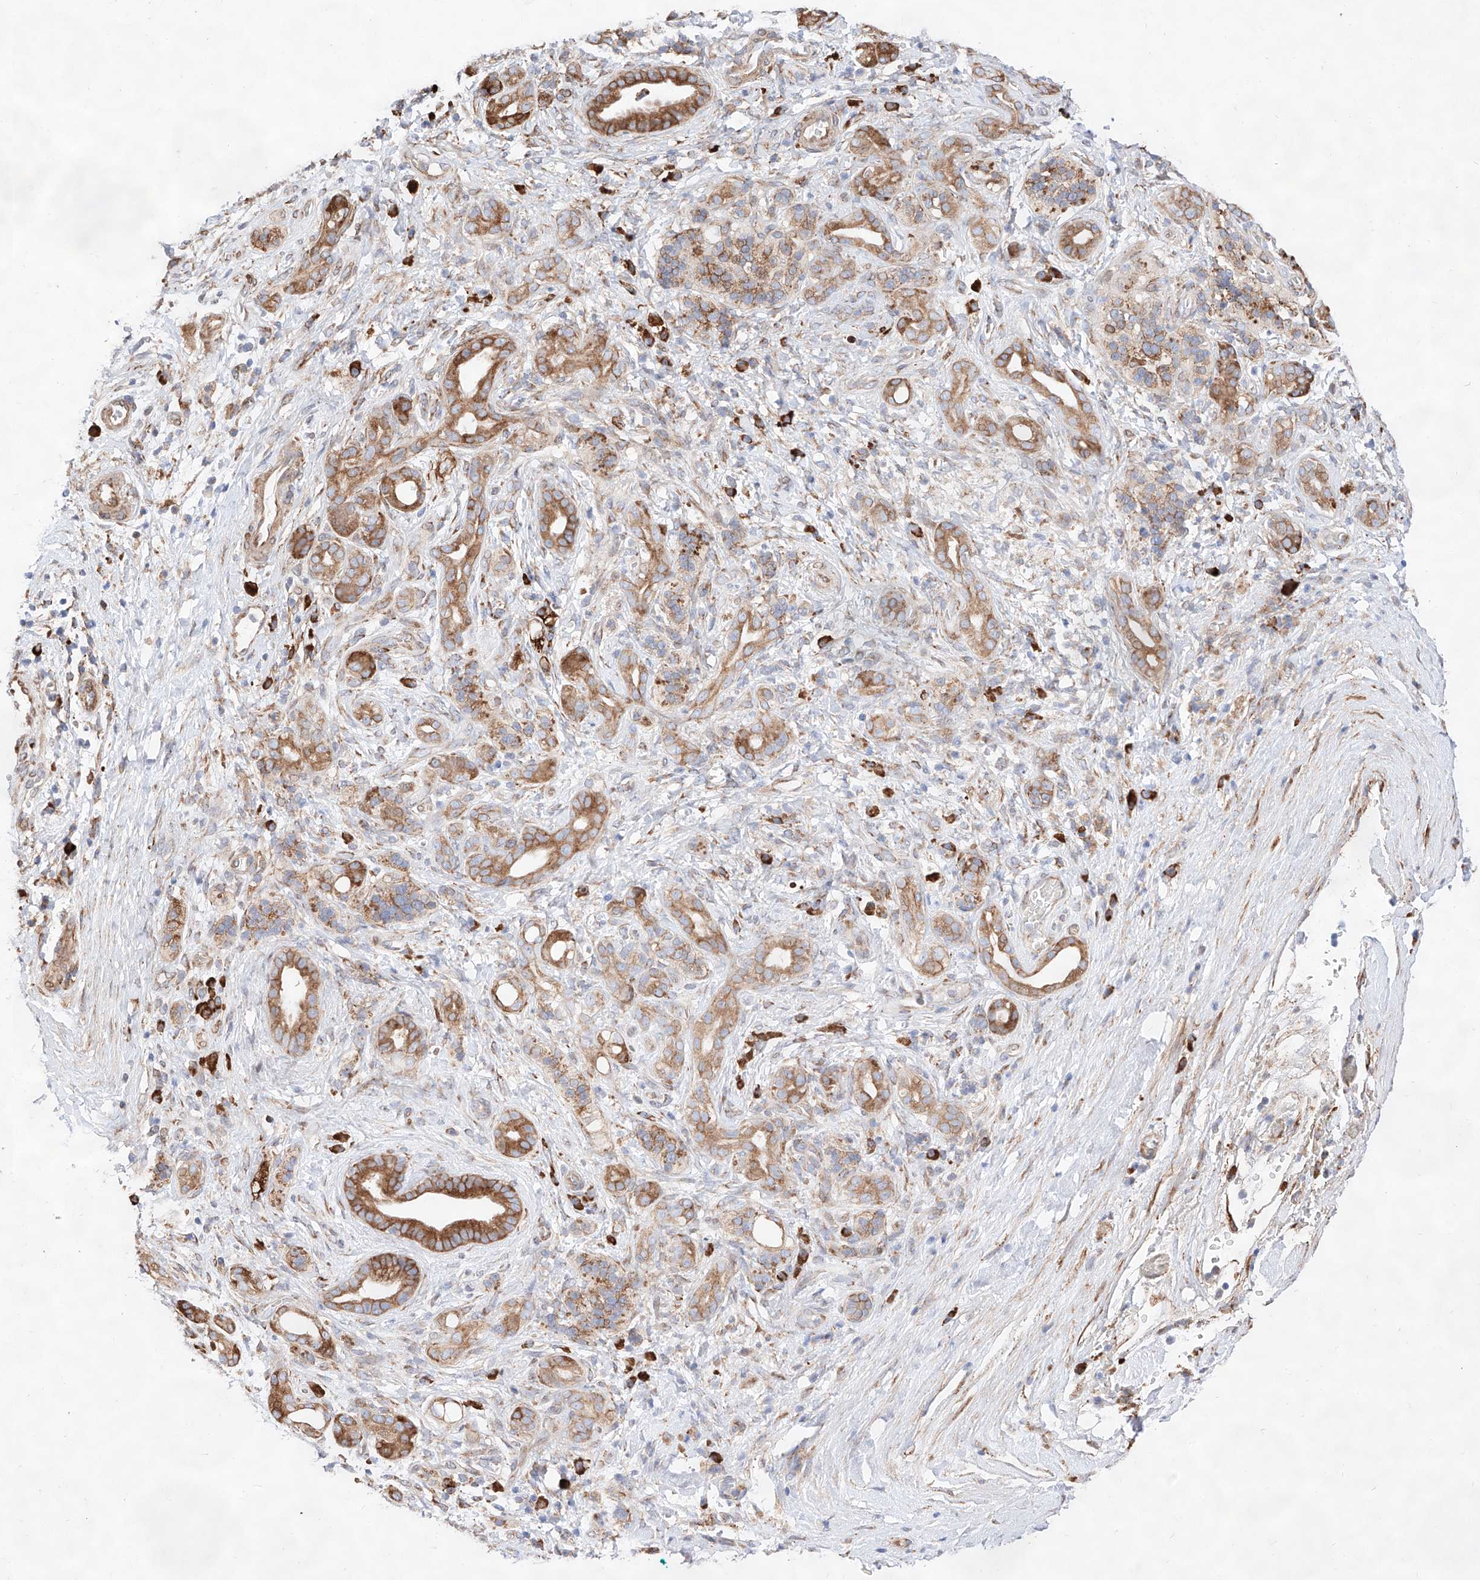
{"staining": {"intensity": "moderate", "quantity": ">75%", "location": "cytoplasmic/membranous"}, "tissue": "pancreatic cancer", "cell_type": "Tumor cells", "image_type": "cancer", "snomed": [{"axis": "morphology", "description": "Adenocarcinoma, NOS"}, {"axis": "topography", "description": "Pancreas"}], "caption": "This histopathology image demonstrates immunohistochemistry staining of human pancreatic cancer, with medium moderate cytoplasmic/membranous positivity in about >75% of tumor cells.", "gene": "ATP9B", "patient": {"sex": "male", "age": 78}}